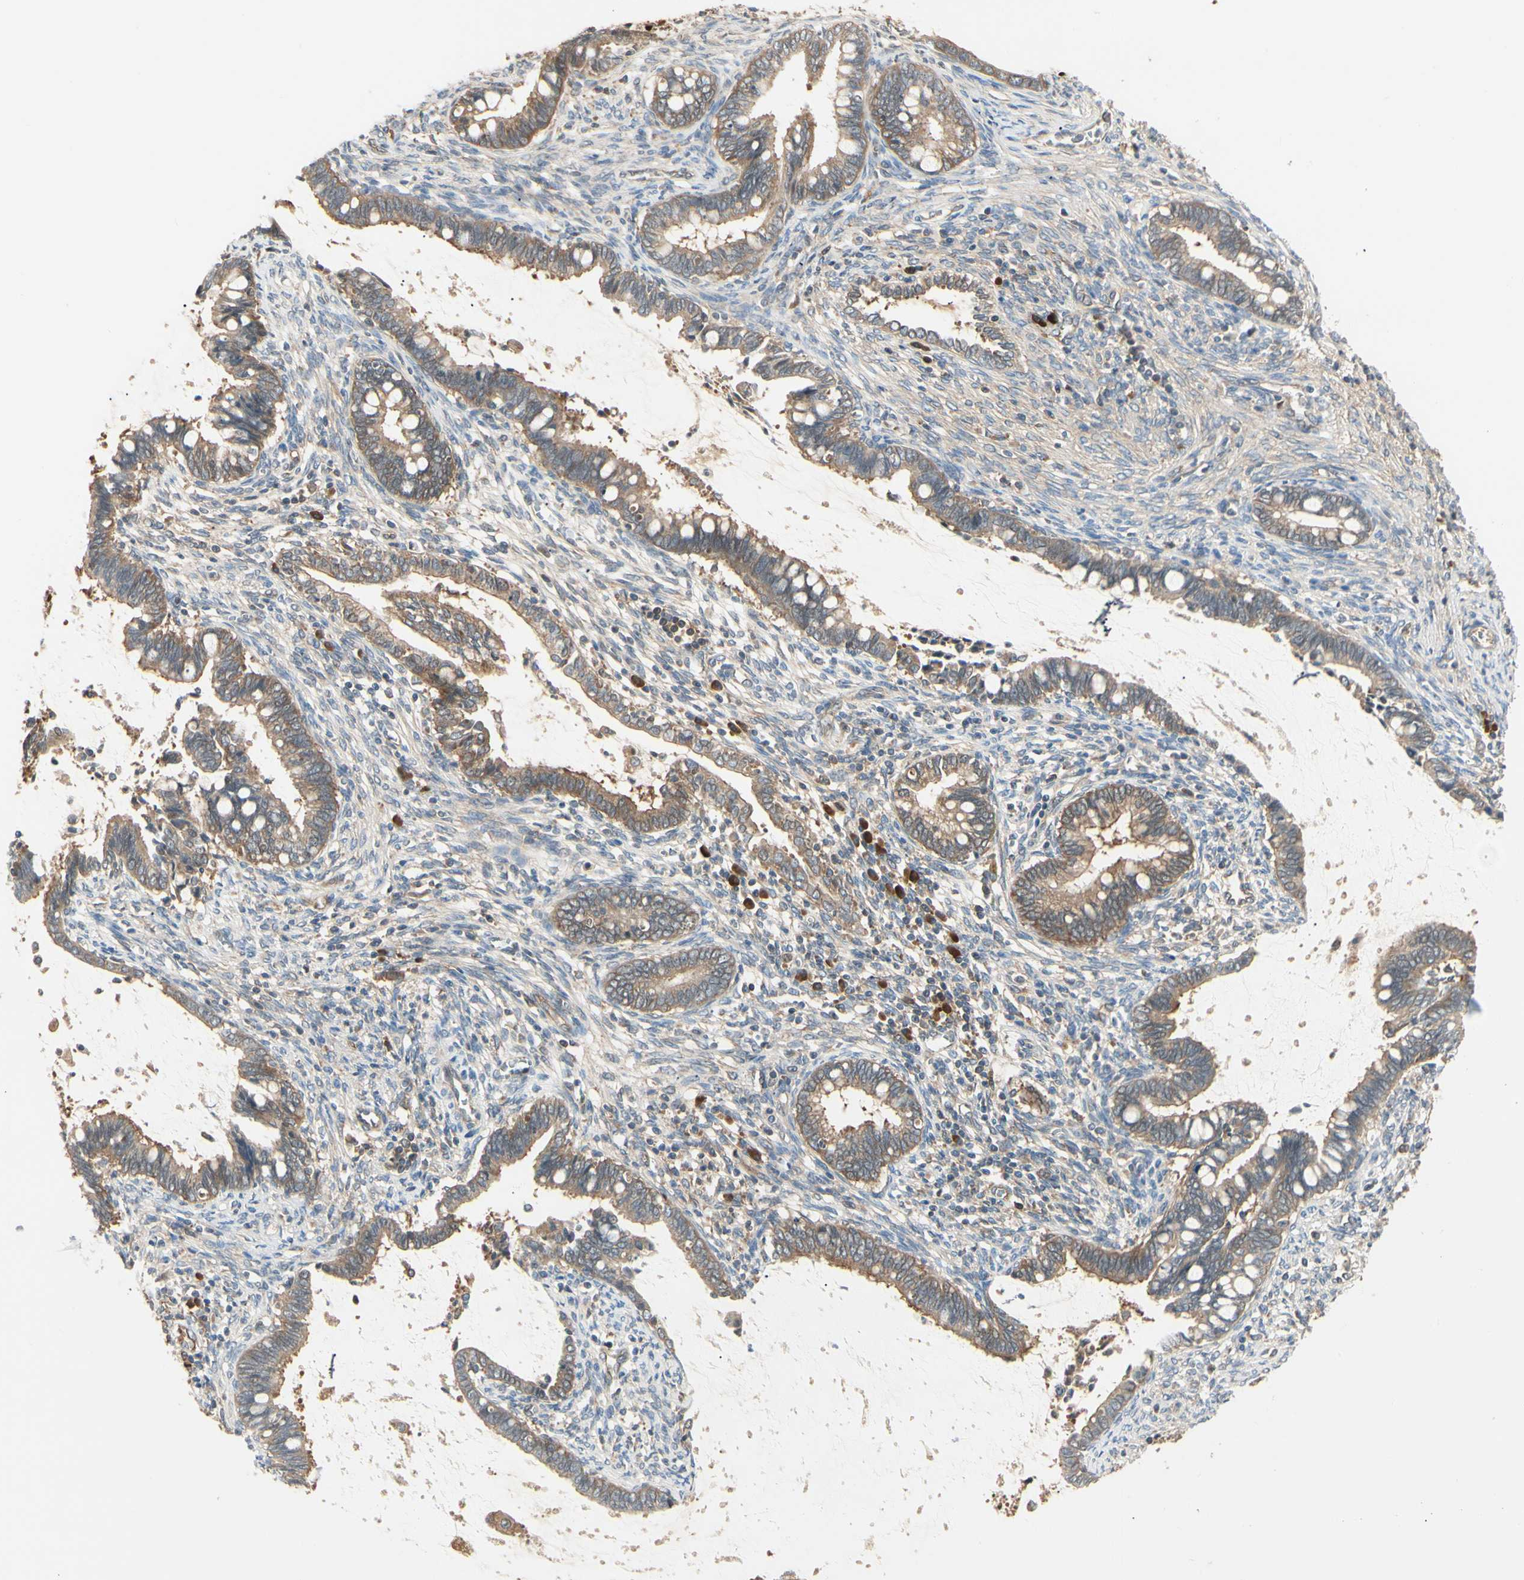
{"staining": {"intensity": "moderate", "quantity": ">75%", "location": "cytoplasmic/membranous"}, "tissue": "cervical cancer", "cell_type": "Tumor cells", "image_type": "cancer", "snomed": [{"axis": "morphology", "description": "Adenocarcinoma, NOS"}, {"axis": "topography", "description": "Cervix"}], "caption": "About >75% of tumor cells in human cervical cancer (adenocarcinoma) demonstrate moderate cytoplasmic/membranous protein staining as visualized by brown immunohistochemical staining.", "gene": "NME1-NME2", "patient": {"sex": "female", "age": 44}}